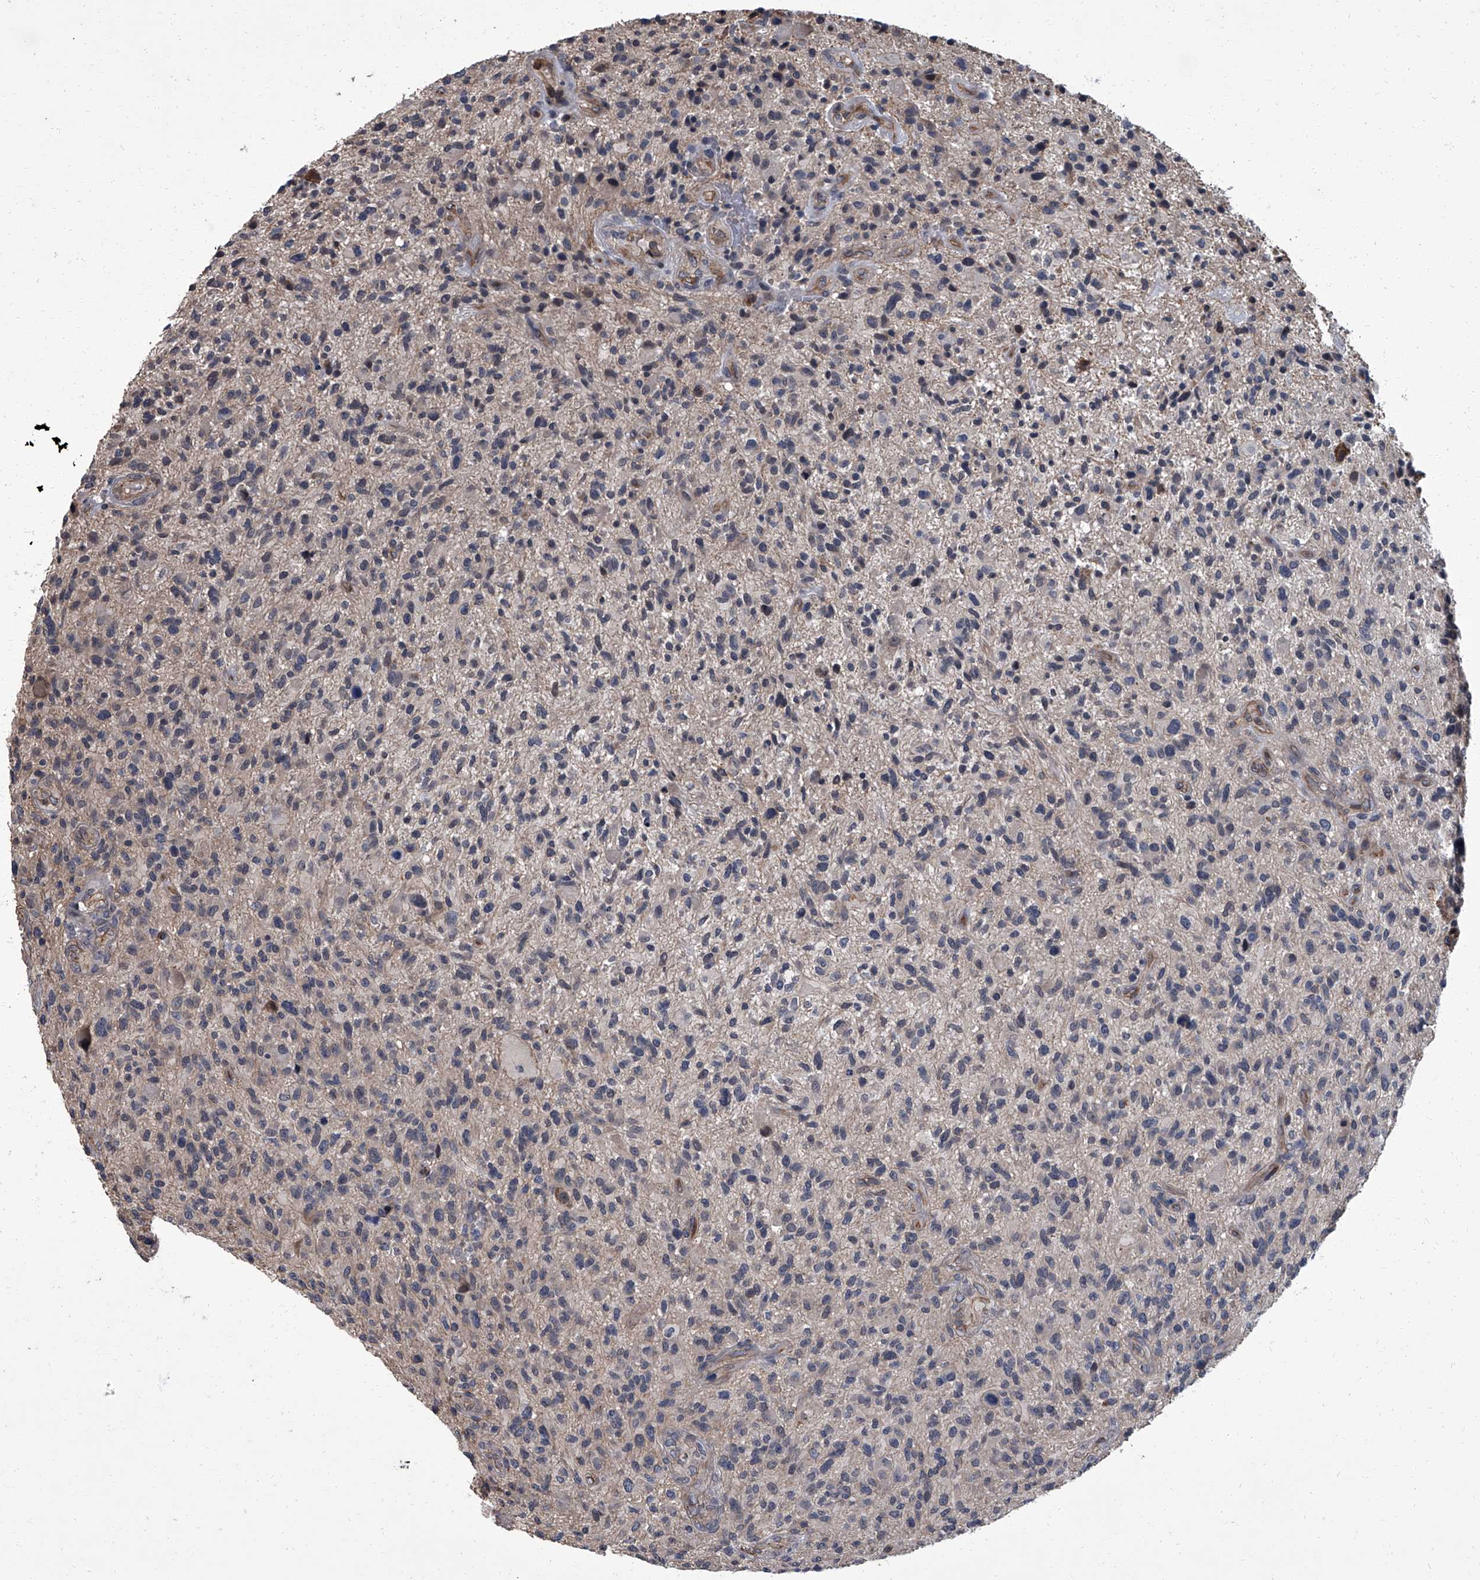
{"staining": {"intensity": "negative", "quantity": "none", "location": "none"}, "tissue": "glioma", "cell_type": "Tumor cells", "image_type": "cancer", "snomed": [{"axis": "morphology", "description": "Glioma, malignant, High grade"}, {"axis": "topography", "description": "Brain"}], "caption": "An image of human malignant glioma (high-grade) is negative for staining in tumor cells.", "gene": "SIRT4", "patient": {"sex": "male", "age": 47}}